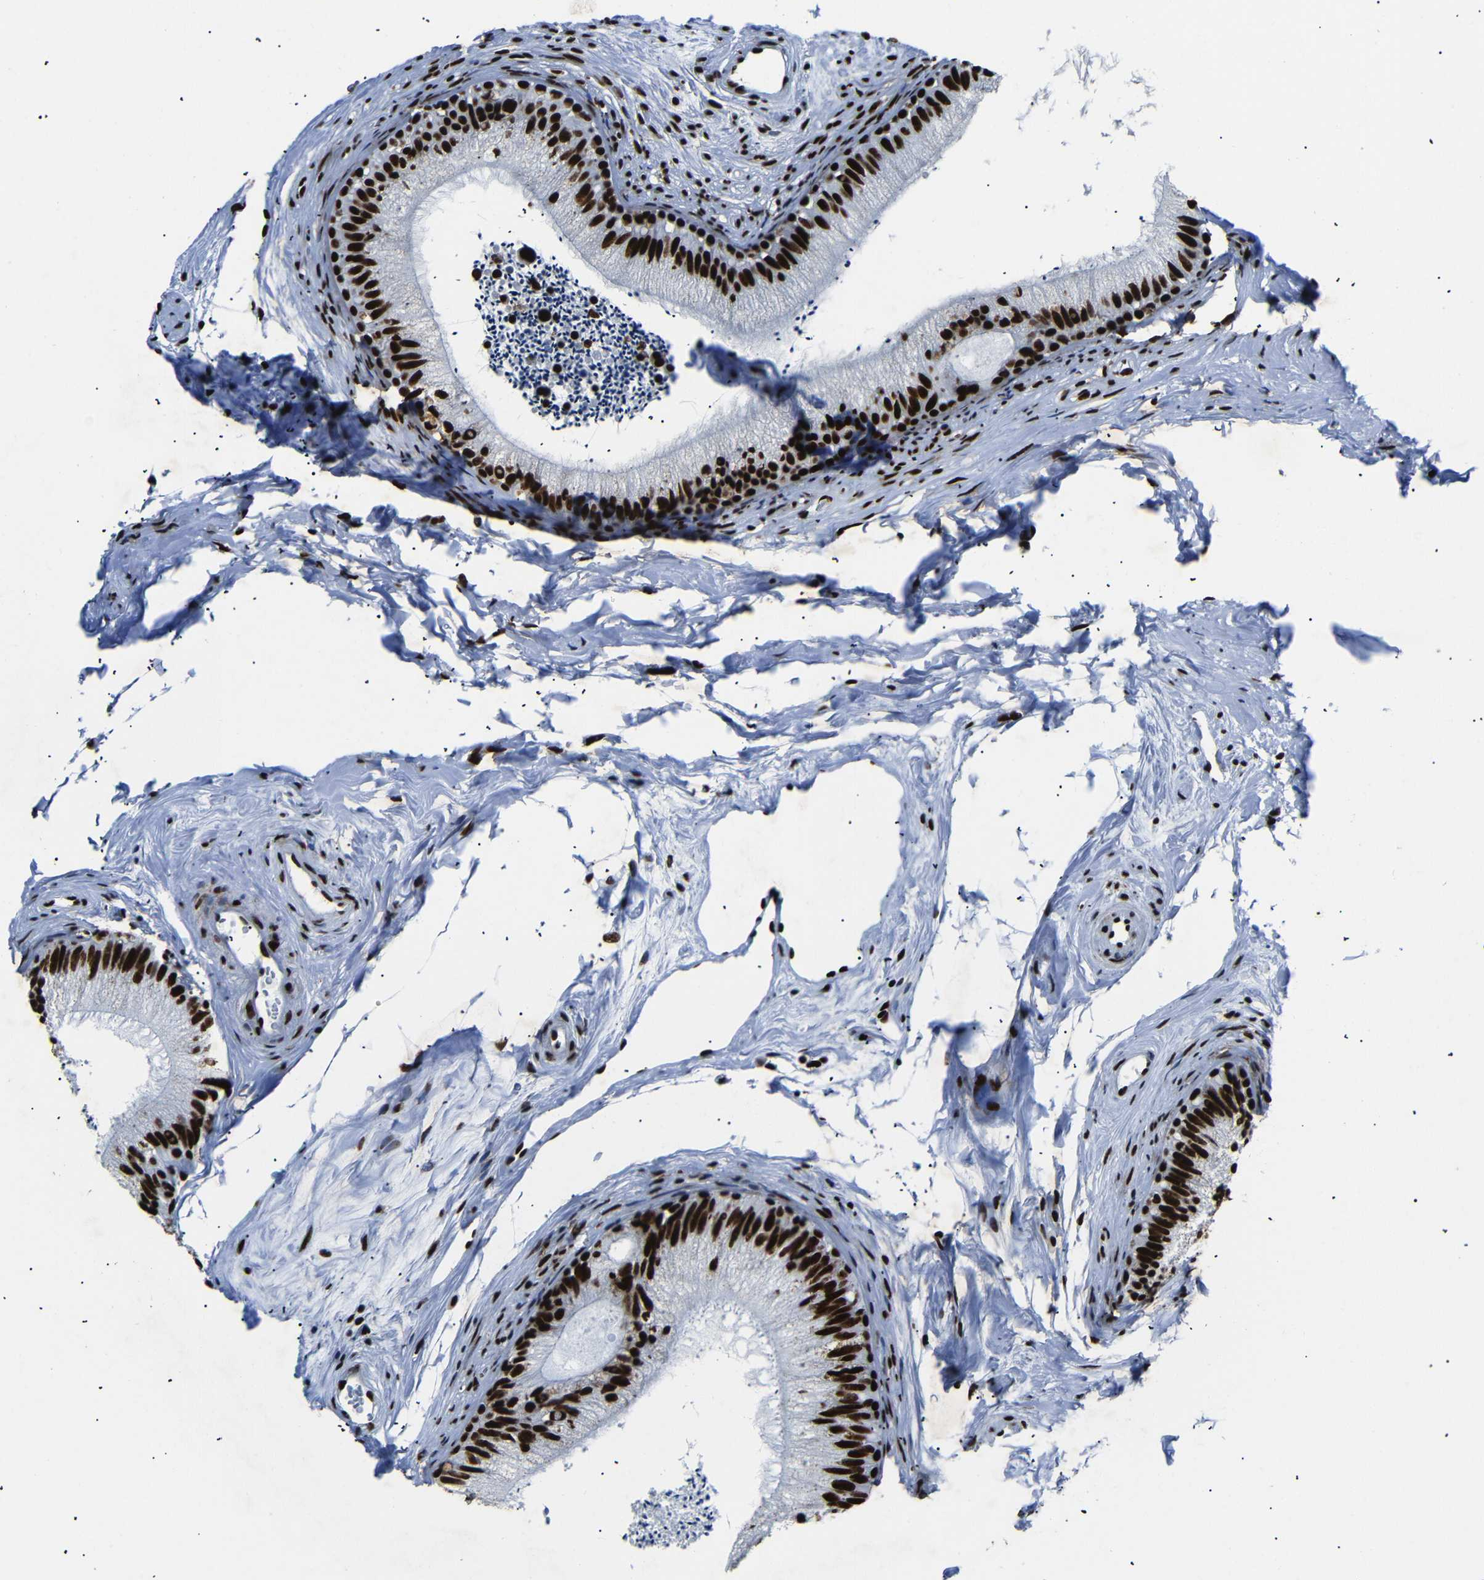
{"staining": {"intensity": "strong", "quantity": ">75%", "location": "nuclear"}, "tissue": "epididymis", "cell_type": "Glandular cells", "image_type": "normal", "snomed": [{"axis": "morphology", "description": "Normal tissue, NOS"}, {"axis": "topography", "description": "Epididymis"}], "caption": "Epididymis stained with immunohistochemistry (IHC) shows strong nuclear positivity in approximately >75% of glandular cells.", "gene": "SRSF1", "patient": {"sex": "male", "age": 56}}